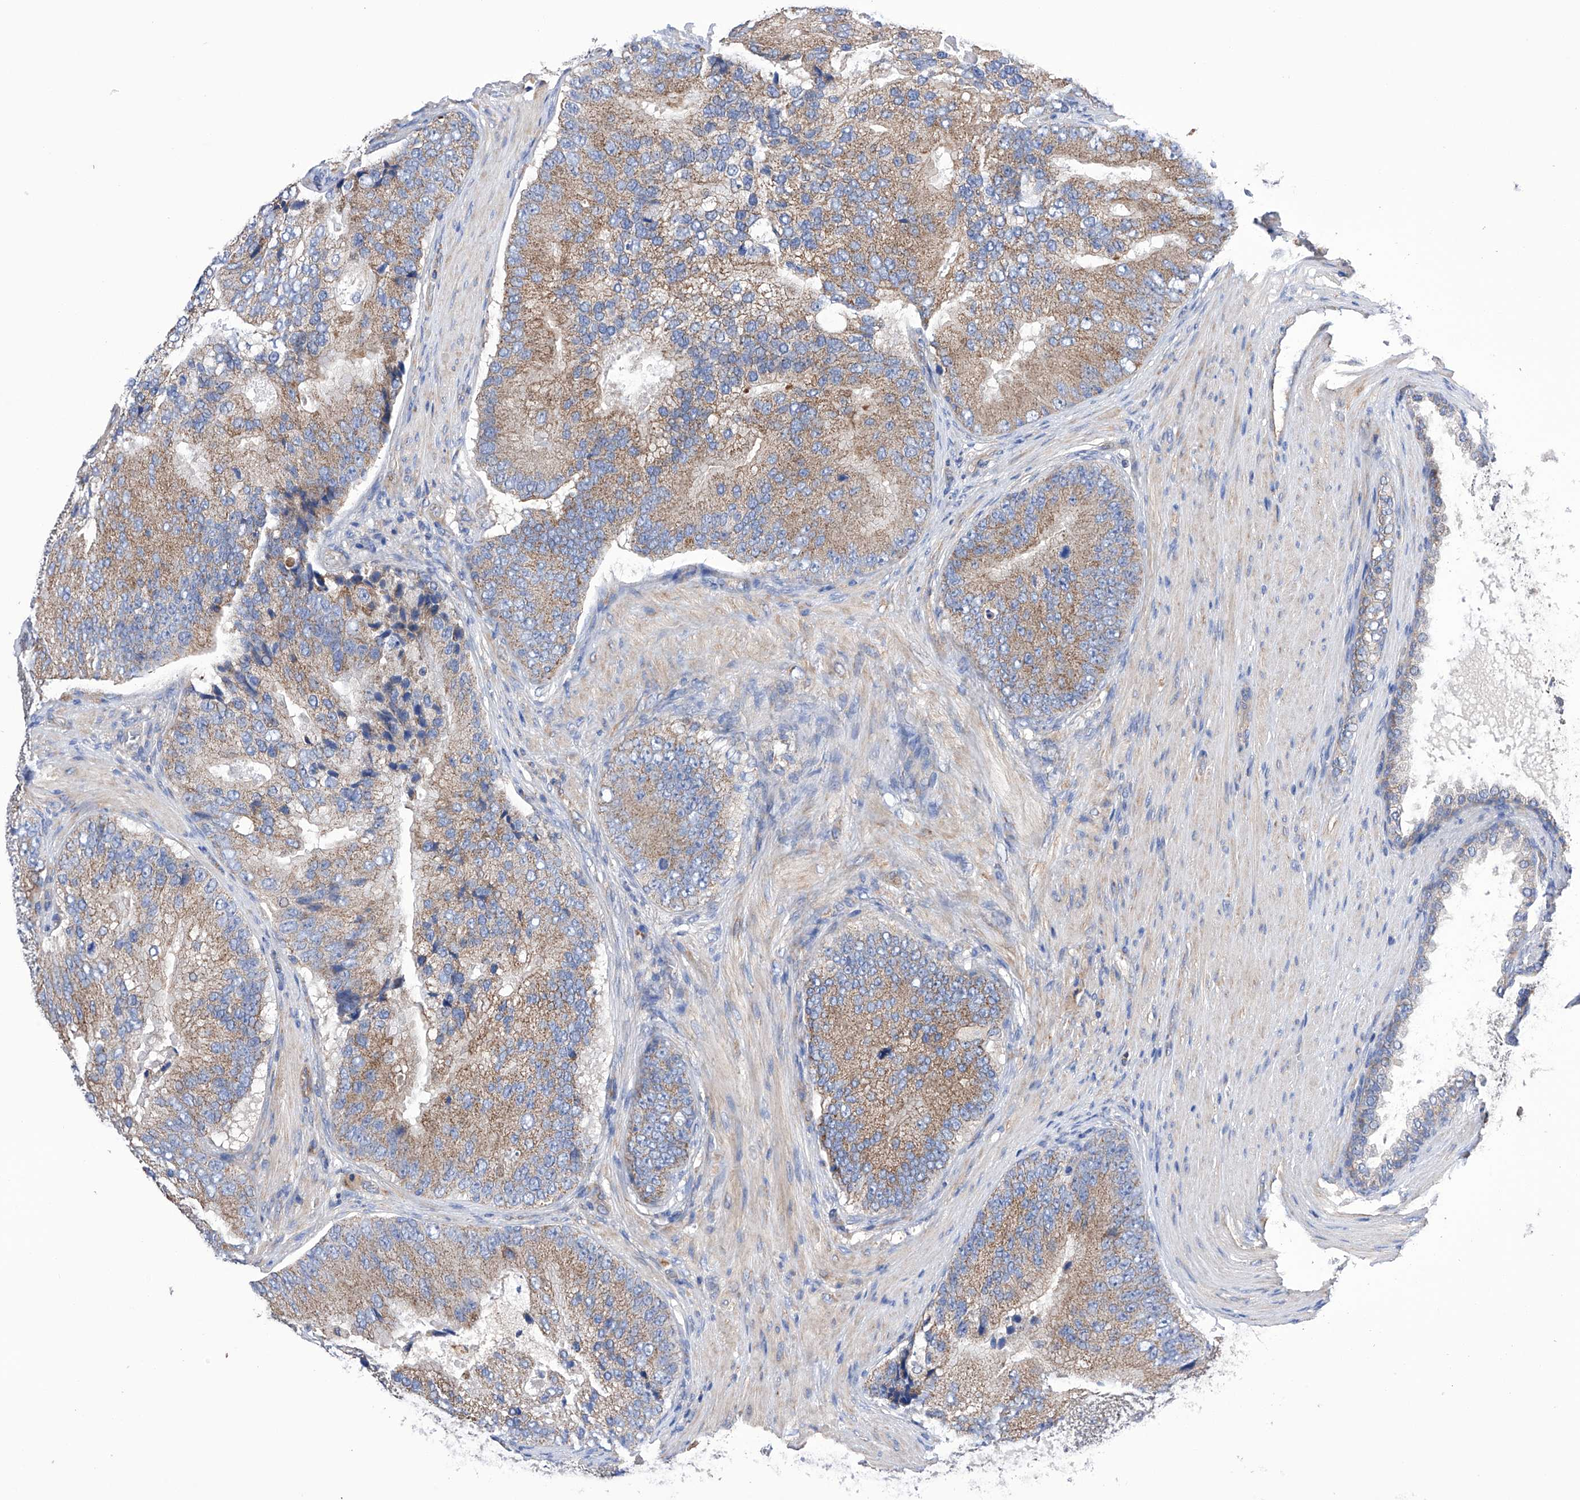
{"staining": {"intensity": "moderate", "quantity": ">75%", "location": "cytoplasmic/membranous"}, "tissue": "prostate cancer", "cell_type": "Tumor cells", "image_type": "cancer", "snomed": [{"axis": "morphology", "description": "Adenocarcinoma, High grade"}, {"axis": "topography", "description": "Prostate"}], "caption": "The image demonstrates a brown stain indicating the presence of a protein in the cytoplasmic/membranous of tumor cells in adenocarcinoma (high-grade) (prostate).", "gene": "EFCAB2", "patient": {"sex": "male", "age": 70}}